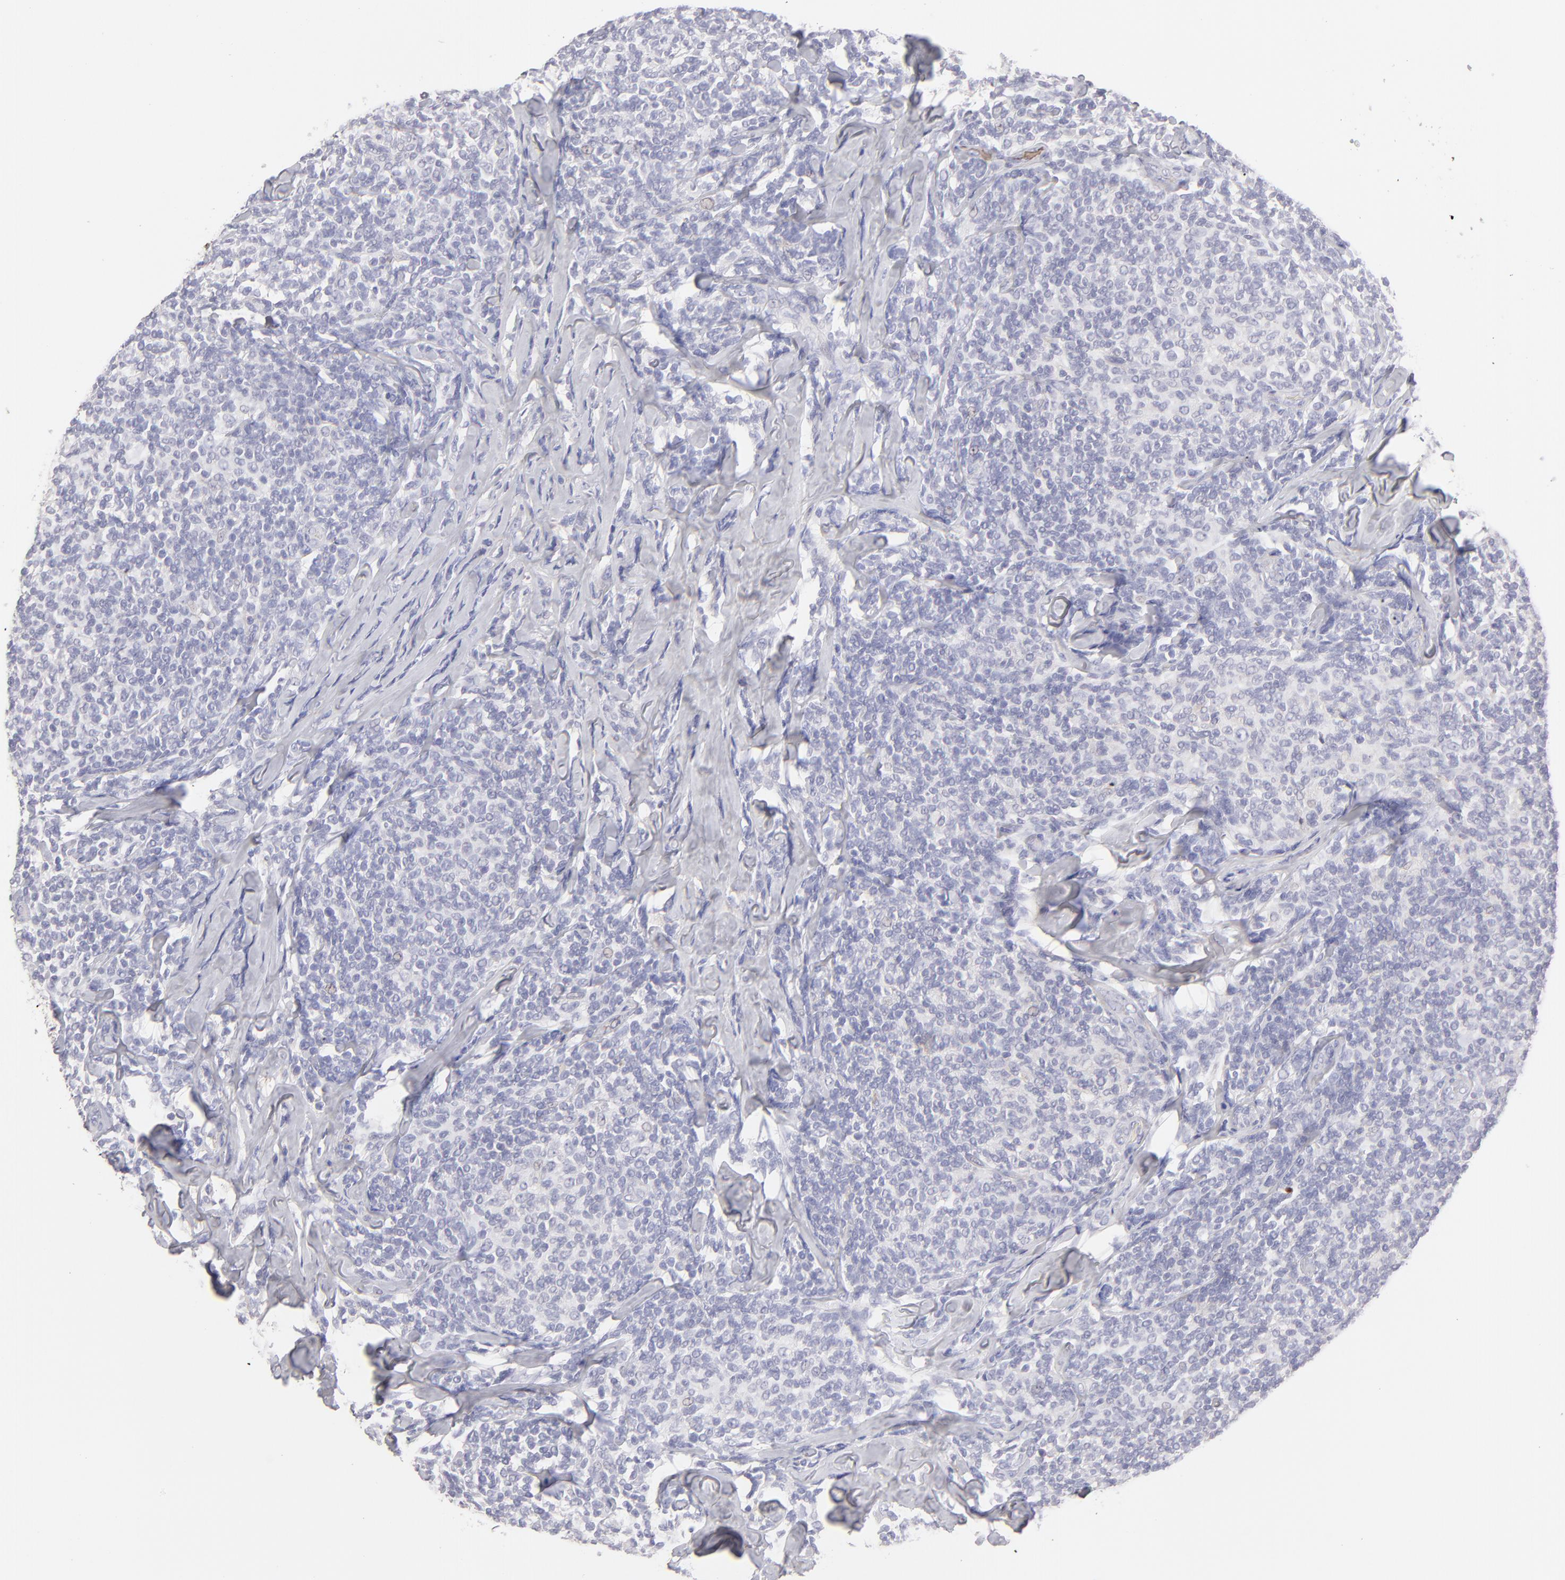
{"staining": {"intensity": "negative", "quantity": "none", "location": "none"}, "tissue": "lymphoma", "cell_type": "Tumor cells", "image_type": "cancer", "snomed": [{"axis": "morphology", "description": "Malignant lymphoma, non-Hodgkin's type, Low grade"}, {"axis": "topography", "description": "Lymph node"}], "caption": "A photomicrograph of malignant lymphoma, non-Hodgkin's type (low-grade) stained for a protein shows no brown staining in tumor cells.", "gene": "ABCC4", "patient": {"sex": "female", "age": 56}}